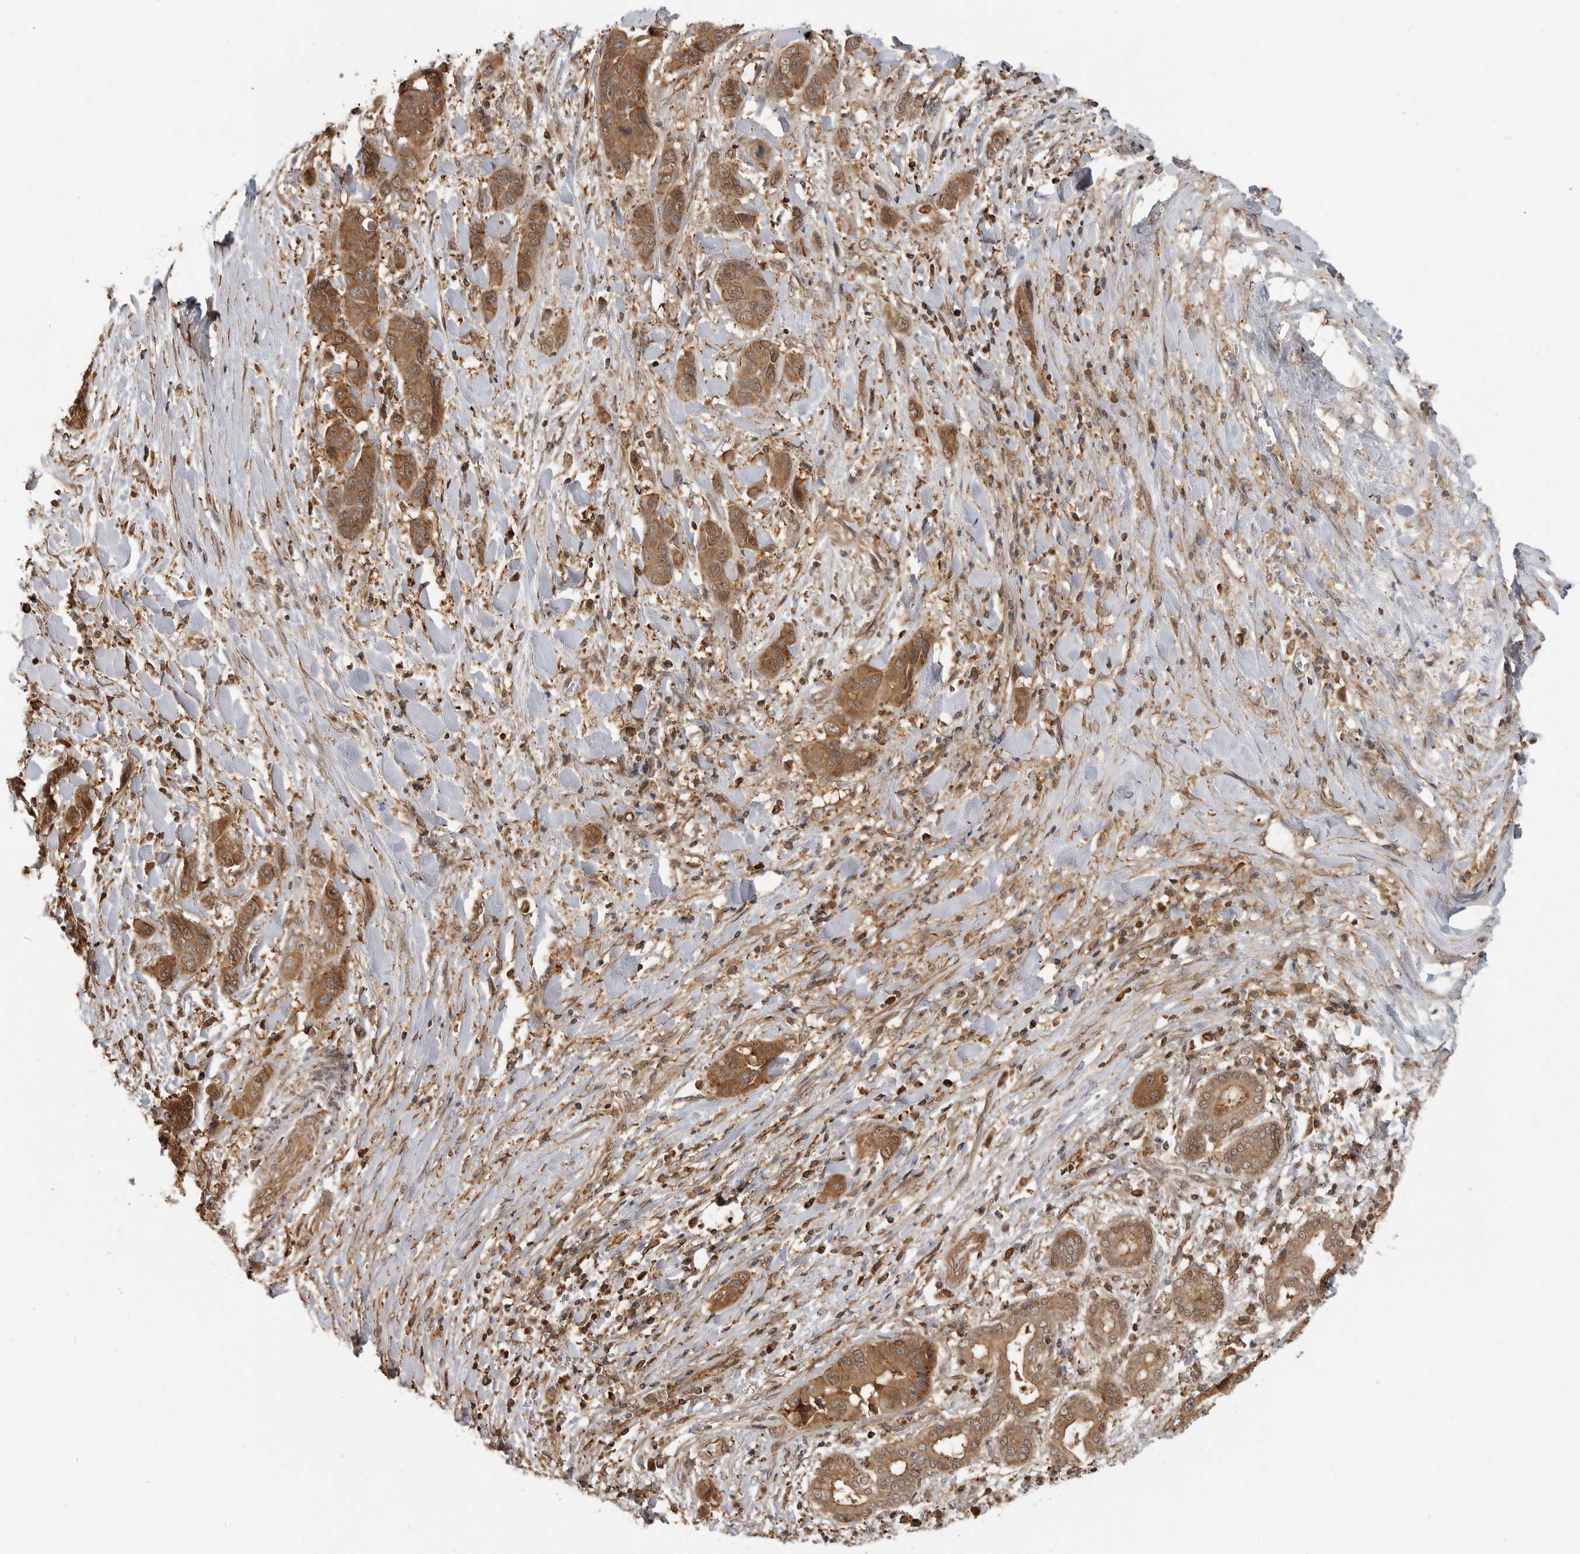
{"staining": {"intensity": "moderate", "quantity": ">75%", "location": "cytoplasmic/membranous,nuclear"}, "tissue": "liver cancer", "cell_type": "Tumor cells", "image_type": "cancer", "snomed": [{"axis": "morphology", "description": "Cholangiocarcinoma"}, {"axis": "topography", "description": "Liver"}], "caption": "Protein positivity by immunohistochemistry (IHC) shows moderate cytoplasmic/membranous and nuclear staining in approximately >75% of tumor cells in liver cancer.", "gene": "ERN1", "patient": {"sex": "female", "age": 52}}